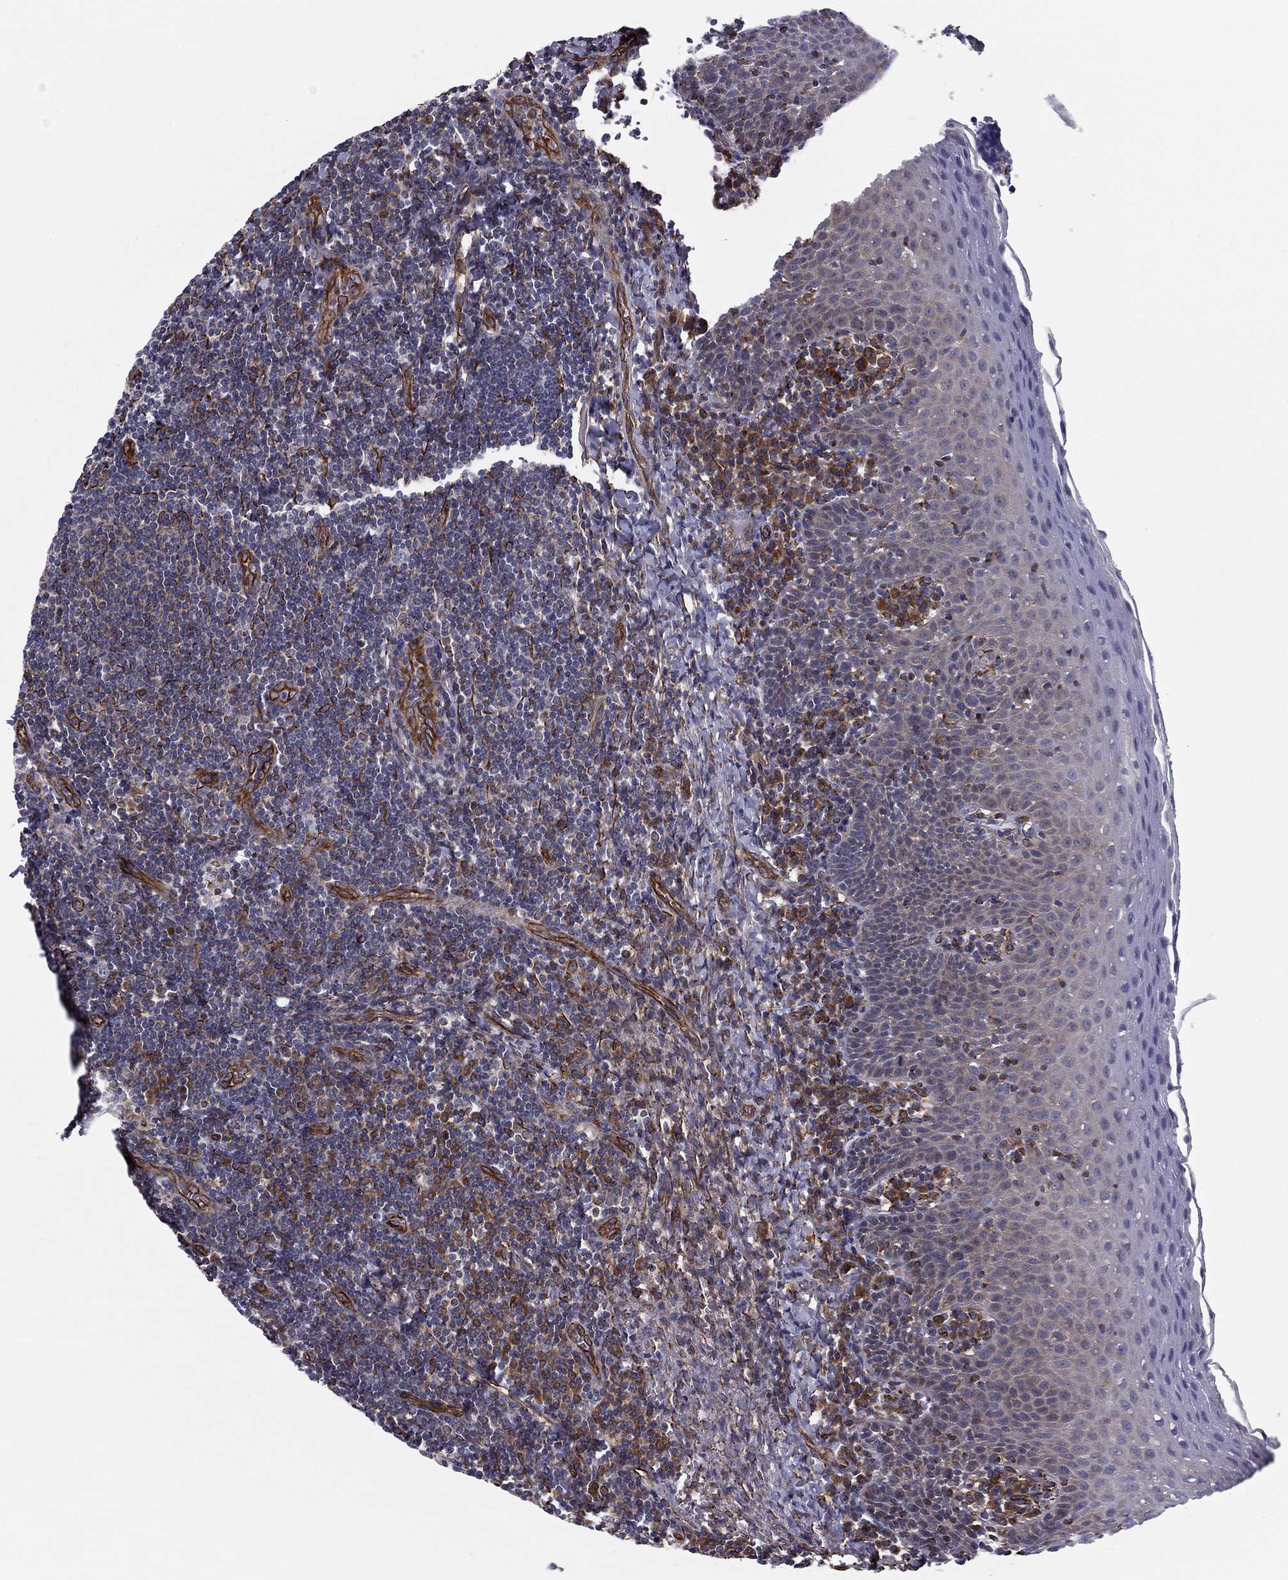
{"staining": {"intensity": "negative", "quantity": "none", "location": "none"}, "tissue": "tonsil", "cell_type": "Germinal center cells", "image_type": "normal", "snomed": [{"axis": "morphology", "description": "Normal tissue, NOS"}, {"axis": "morphology", "description": "Inflammation, NOS"}, {"axis": "topography", "description": "Tonsil"}], "caption": "High power microscopy photomicrograph of an IHC micrograph of normal tonsil, revealing no significant positivity in germinal center cells.", "gene": "CLSTN1", "patient": {"sex": "female", "age": 31}}